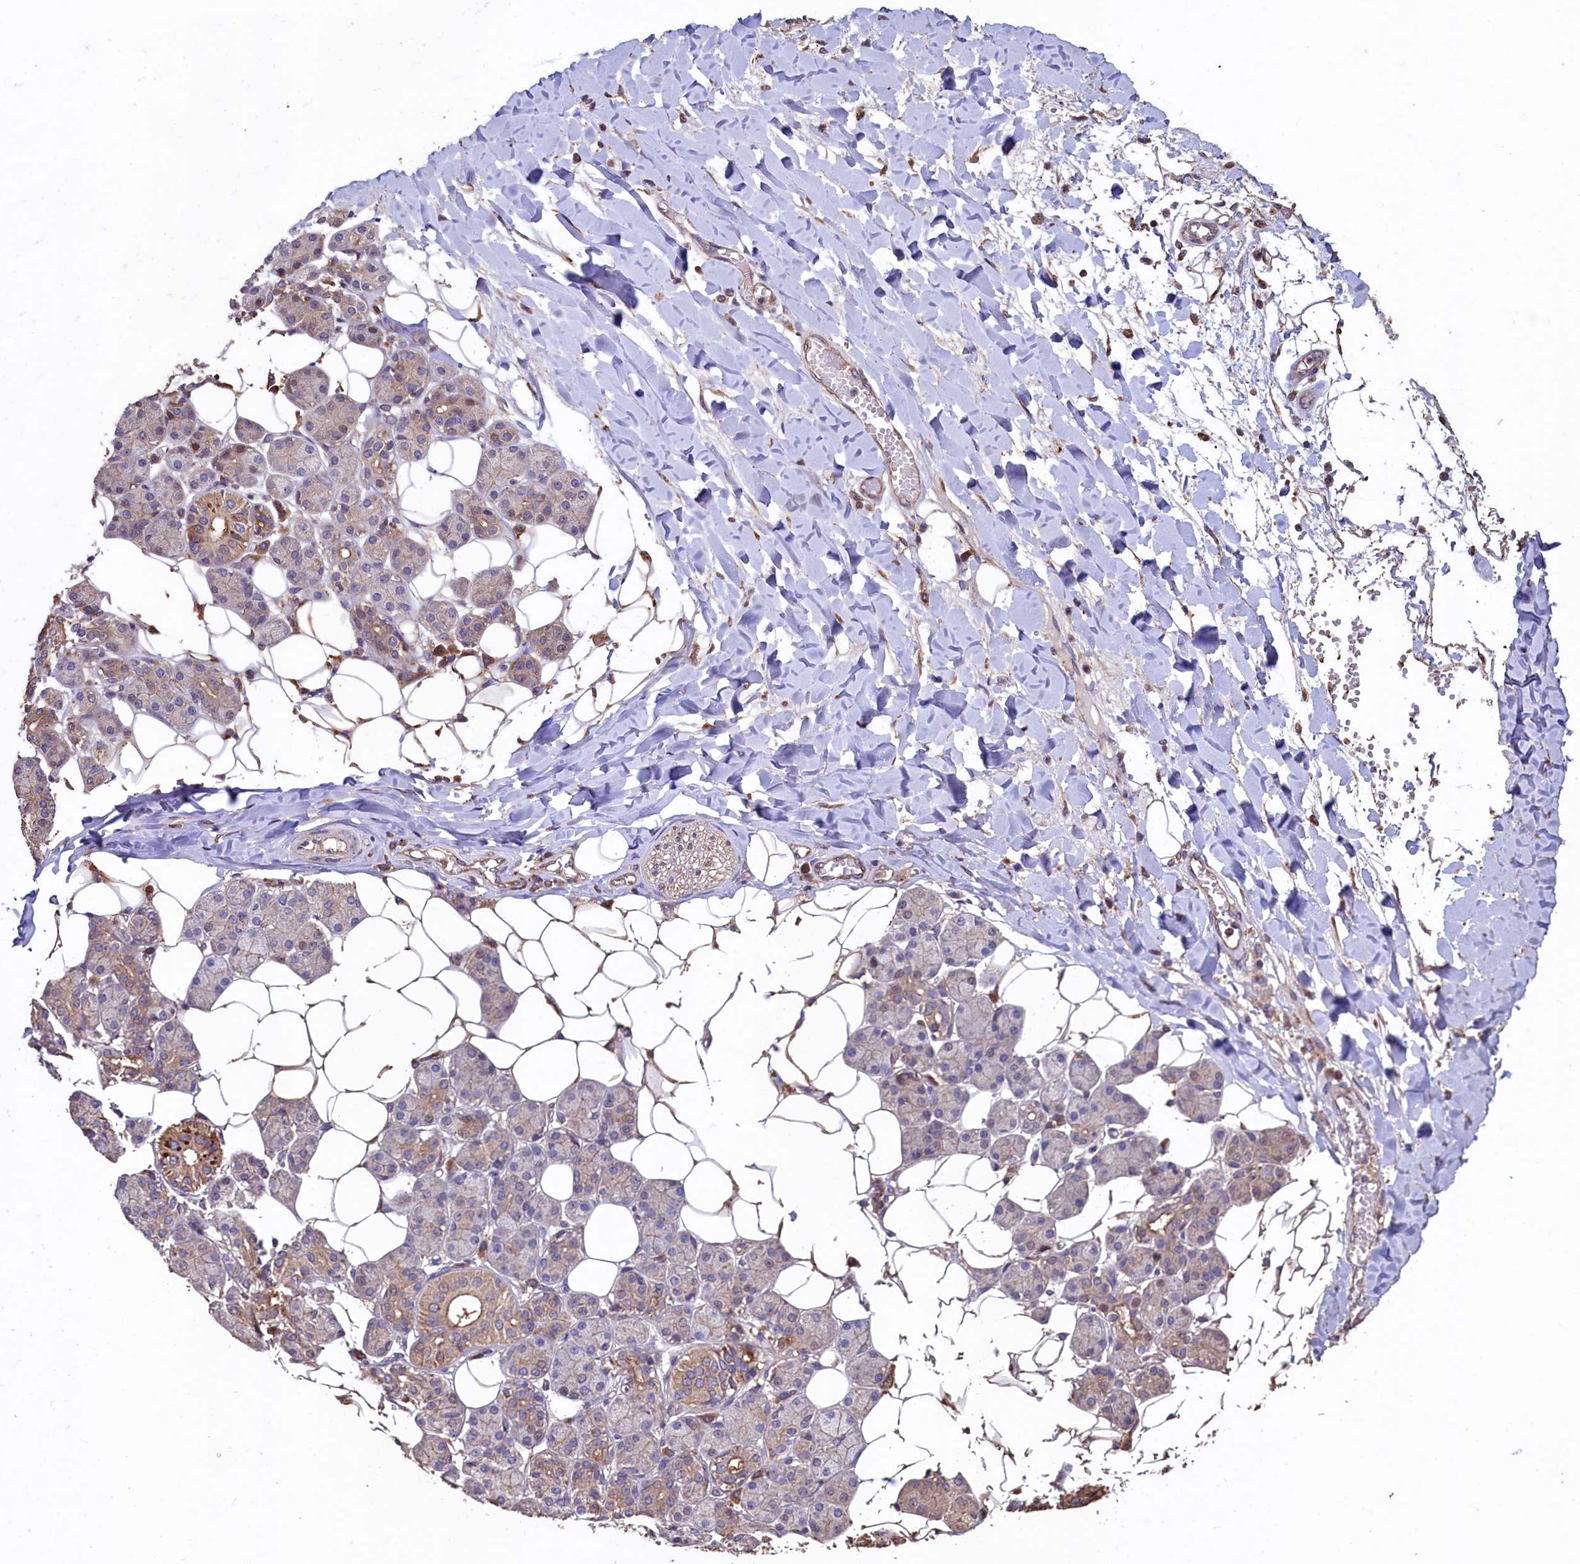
{"staining": {"intensity": "moderate", "quantity": "25%-75%", "location": "cytoplasmic/membranous"}, "tissue": "salivary gland", "cell_type": "Glandular cells", "image_type": "normal", "snomed": [{"axis": "morphology", "description": "Normal tissue, NOS"}, {"axis": "topography", "description": "Salivary gland"}], "caption": "About 25%-75% of glandular cells in unremarkable salivary gland exhibit moderate cytoplasmic/membranous protein positivity as visualized by brown immunohistochemical staining.", "gene": "TMEM98", "patient": {"sex": "female", "age": 33}}